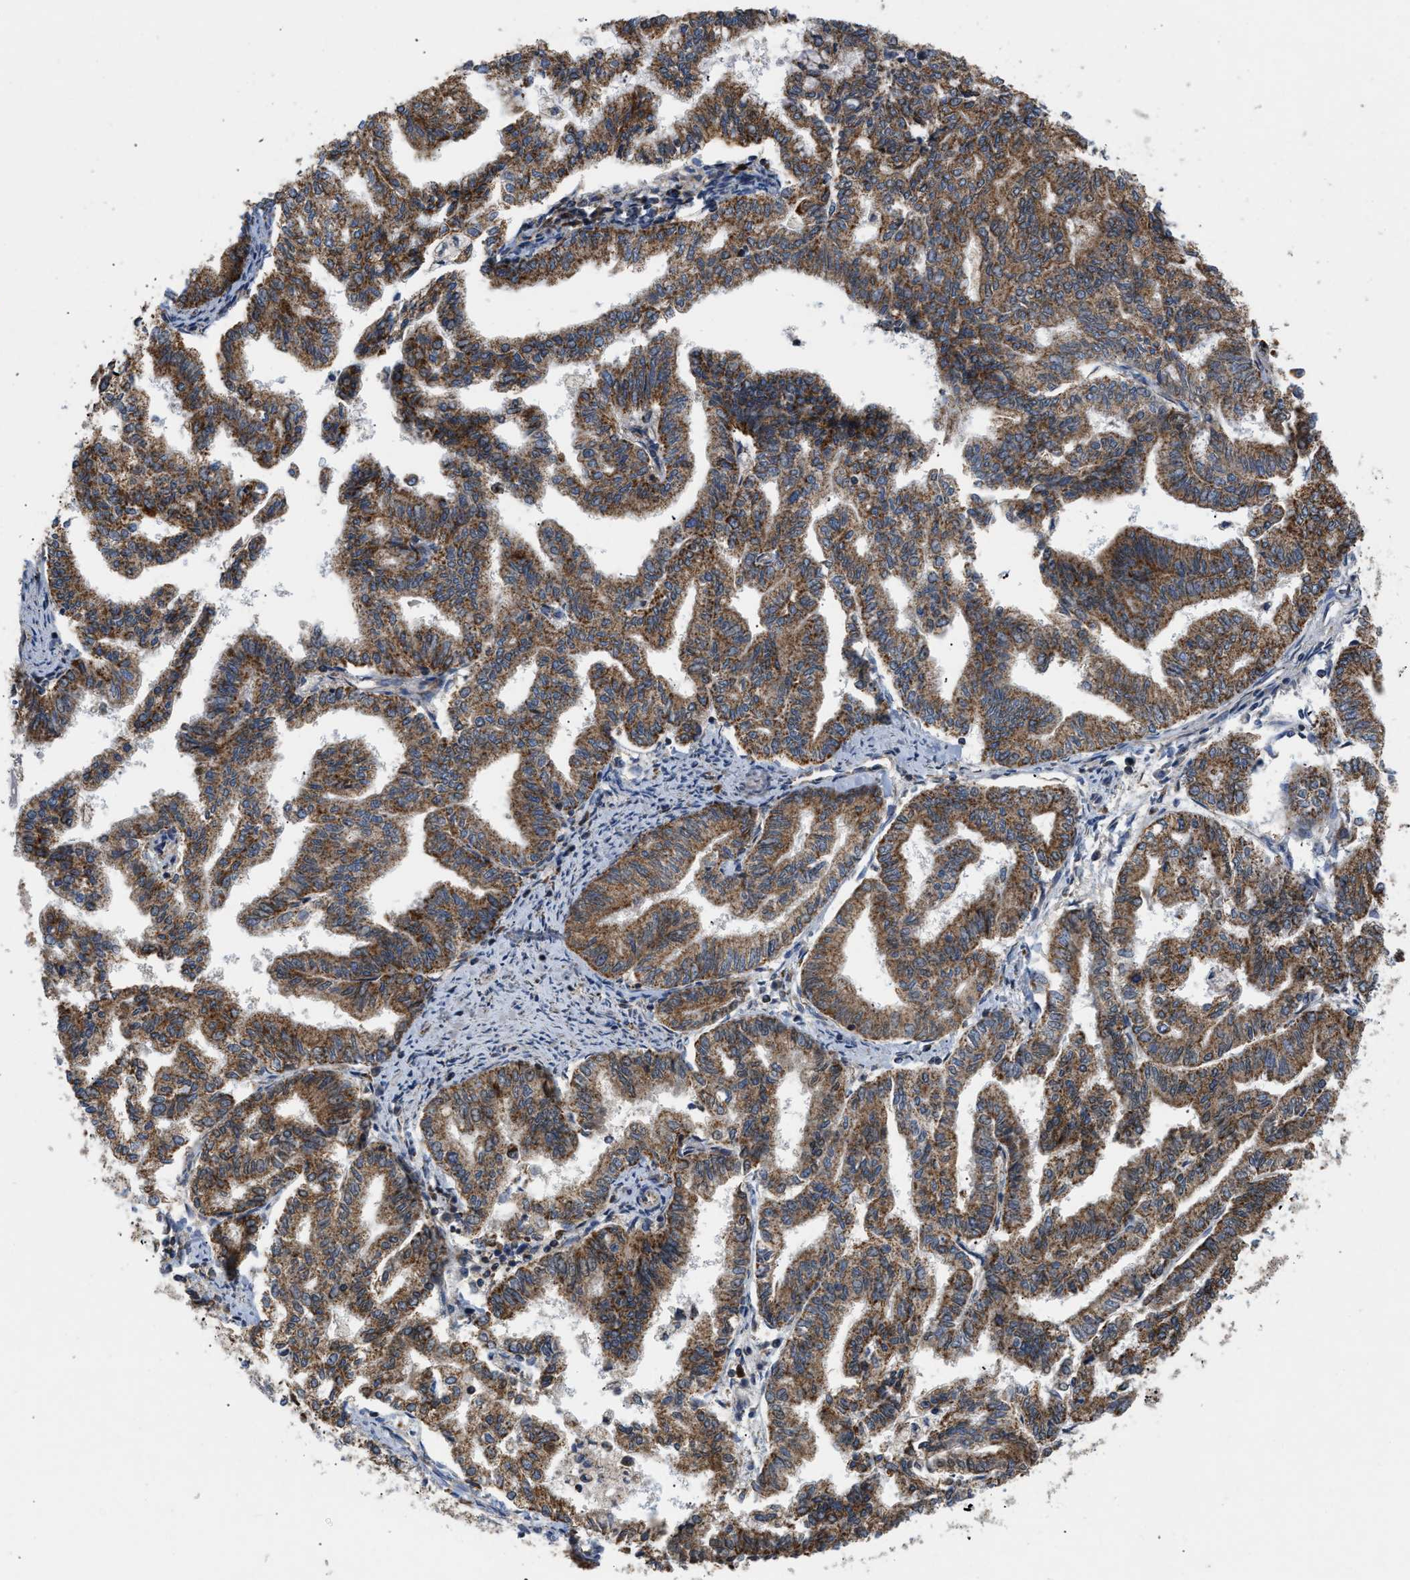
{"staining": {"intensity": "moderate", "quantity": ">75%", "location": "cytoplasmic/membranous"}, "tissue": "endometrial cancer", "cell_type": "Tumor cells", "image_type": "cancer", "snomed": [{"axis": "morphology", "description": "Adenocarcinoma, NOS"}, {"axis": "topography", "description": "Endometrium"}], "caption": "An immunohistochemistry photomicrograph of neoplastic tissue is shown. Protein staining in brown highlights moderate cytoplasmic/membranous positivity in endometrial cancer within tumor cells.", "gene": "OPTN", "patient": {"sex": "female", "age": 79}}